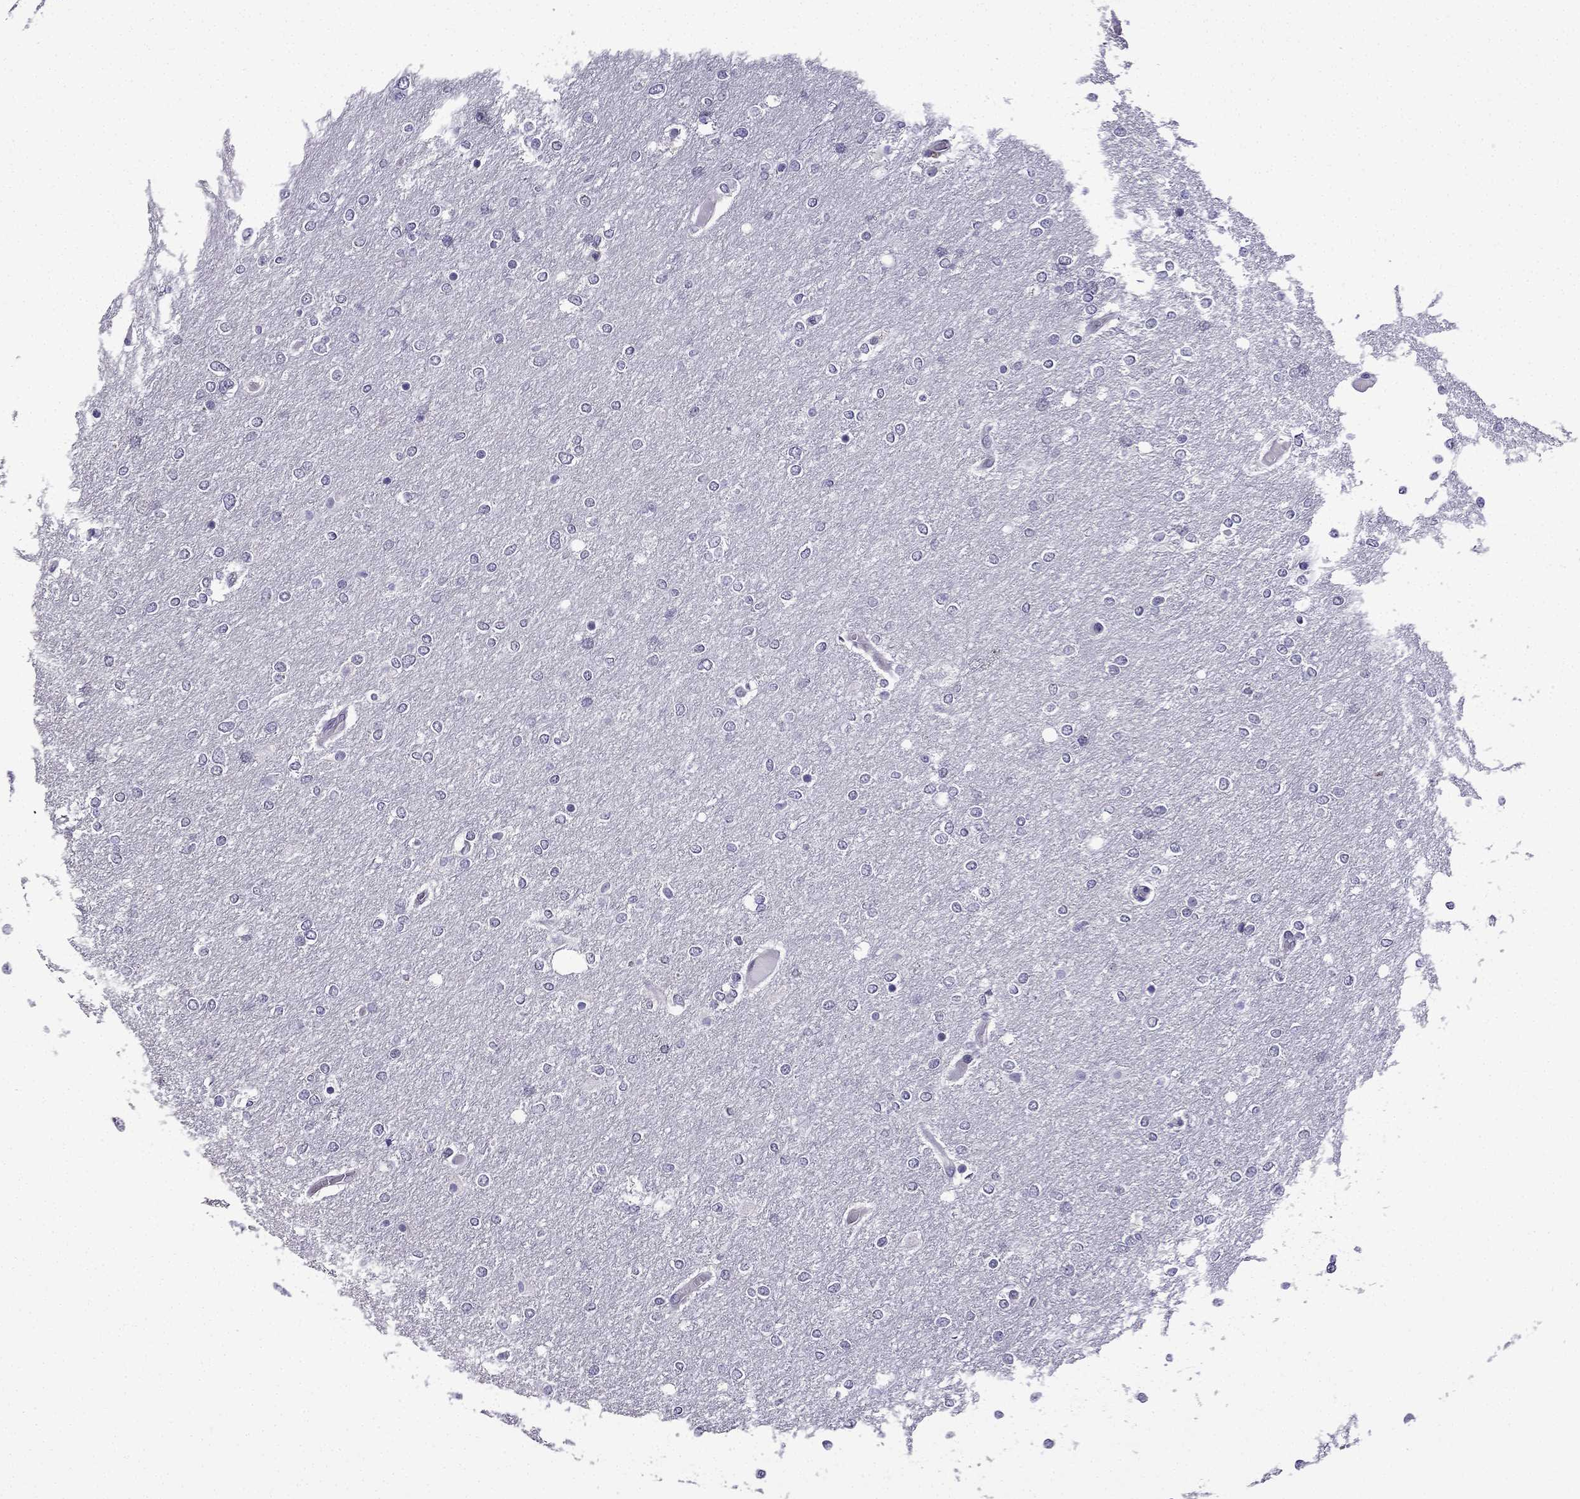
{"staining": {"intensity": "negative", "quantity": "none", "location": "none"}, "tissue": "glioma", "cell_type": "Tumor cells", "image_type": "cancer", "snomed": [{"axis": "morphology", "description": "Glioma, malignant, High grade"}, {"axis": "topography", "description": "Brain"}], "caption": "This is an IHC micrograph of human glioma. There is no positivity in tumor cells.", "gene": "TTN", "patient": {"sex": "female", "age": 61}}